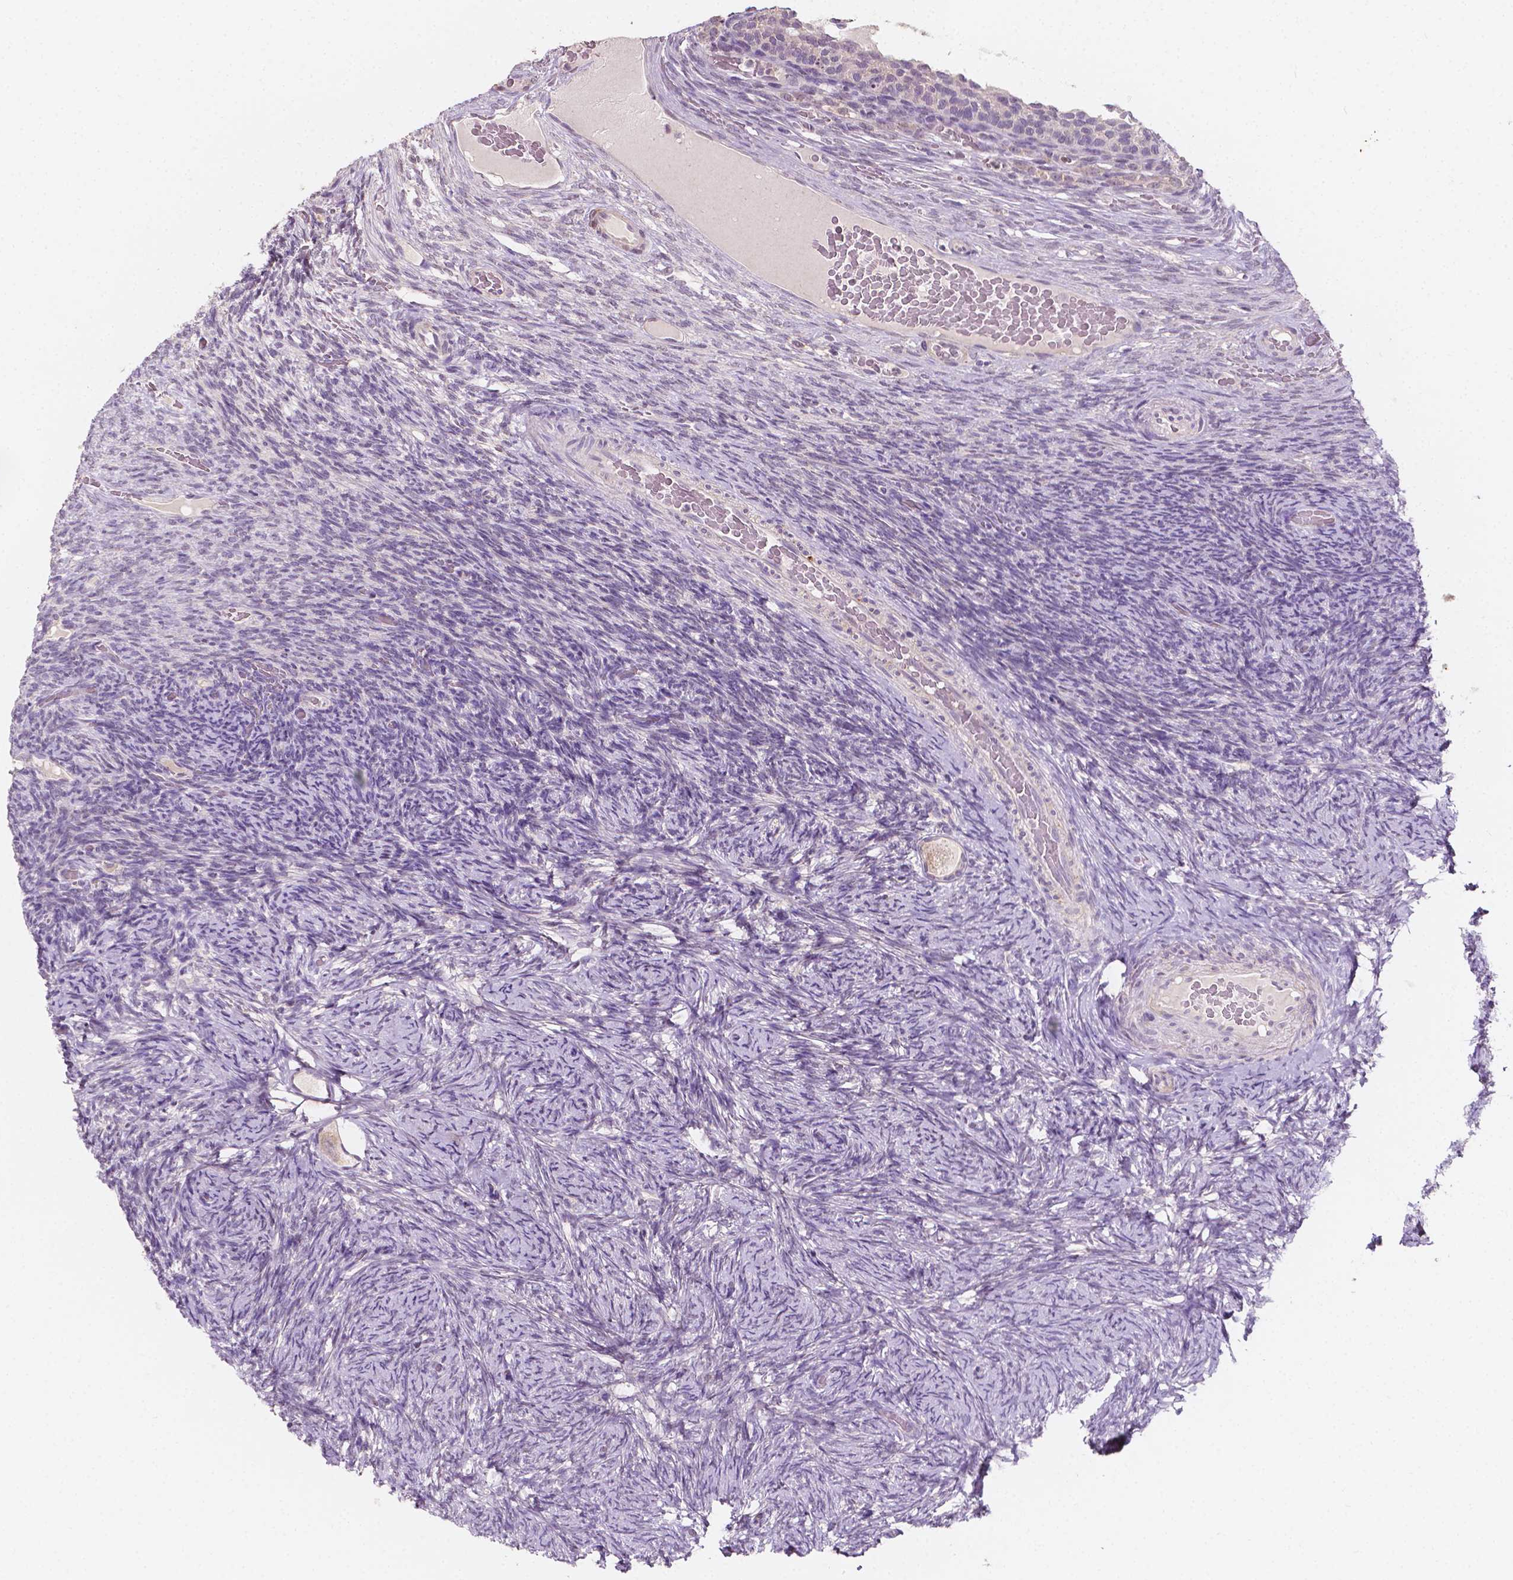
{"staining": {"intensity": "negative", "quantity": "none", "location": "none"}, "tissue": "ovary", "cell_type": "Follicle cells", "image_type": "normal", "snomed": [{"axis": "morphology", "description": "Normal tissue, NOS"}, {"axis": "topography", "description": "Ovary"}], "caption": "This is a photomicrograph of immunohistochemistry (IHC) staining of benign ovary, which shows no positivity in follicle cells.", "gene": "SIRT2", "patient": {"sex": "female", "age": 34}}